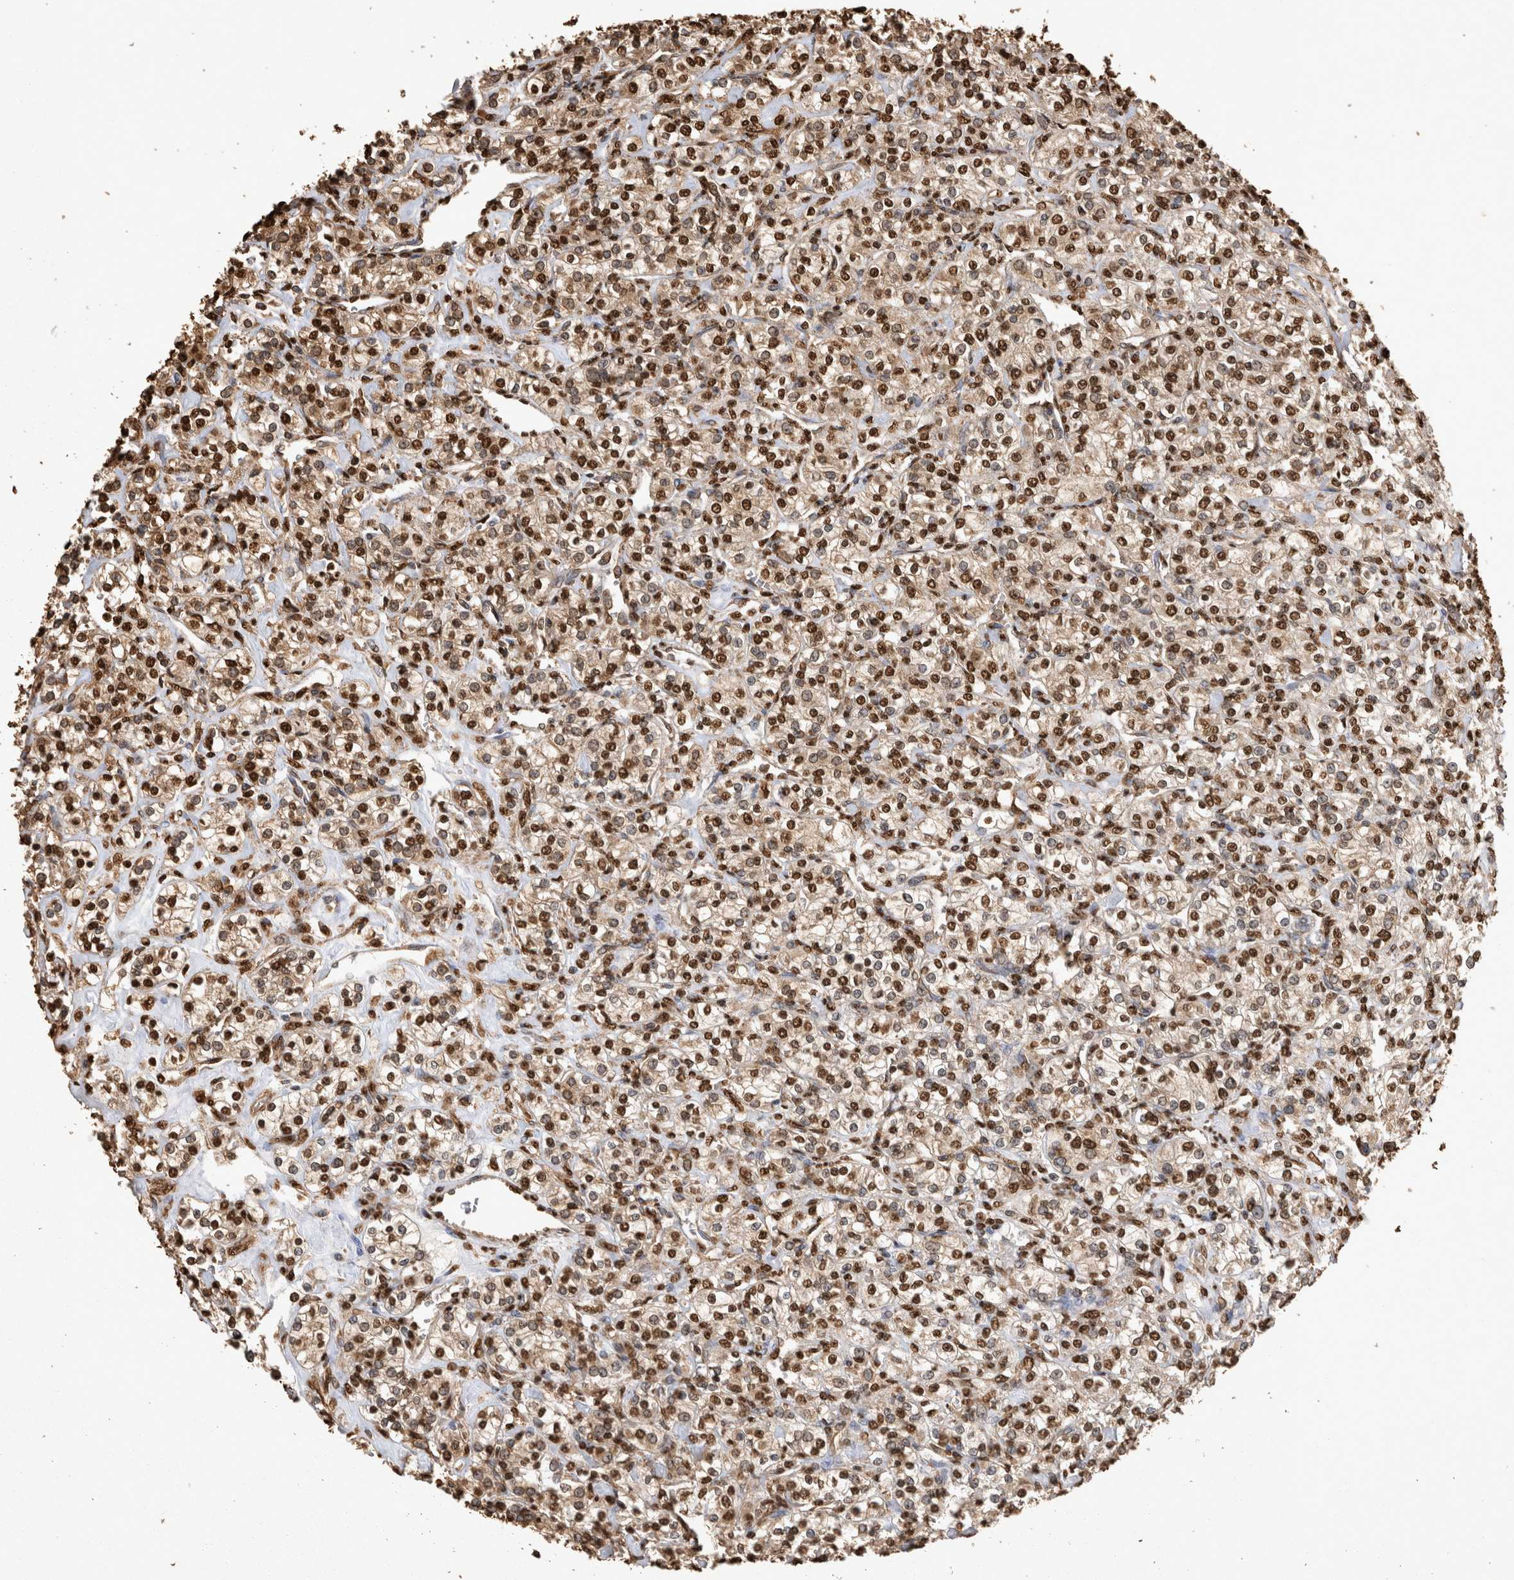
{"staining": {"intensity": "strong", "quantity": ">75%", "location": "cytoplasmic/membranous,nuclear"}, "tissue": "renal cancer", "cell_type": "Tumor cells", "image_type": "cancer", "snomed": [{"axis": "morphology", "description": "Adenocarcinoma, NOS"}, {"axis": "topography", "description": "Kidney"}], "caption": "Protein staining displays strong cytoplasmic/membranous and nuclear expression in about >75% of tumor cells in adenocarcinoma (renal).", "gene": "OAS2", "patient": {"sex": "male", "age": 77}}